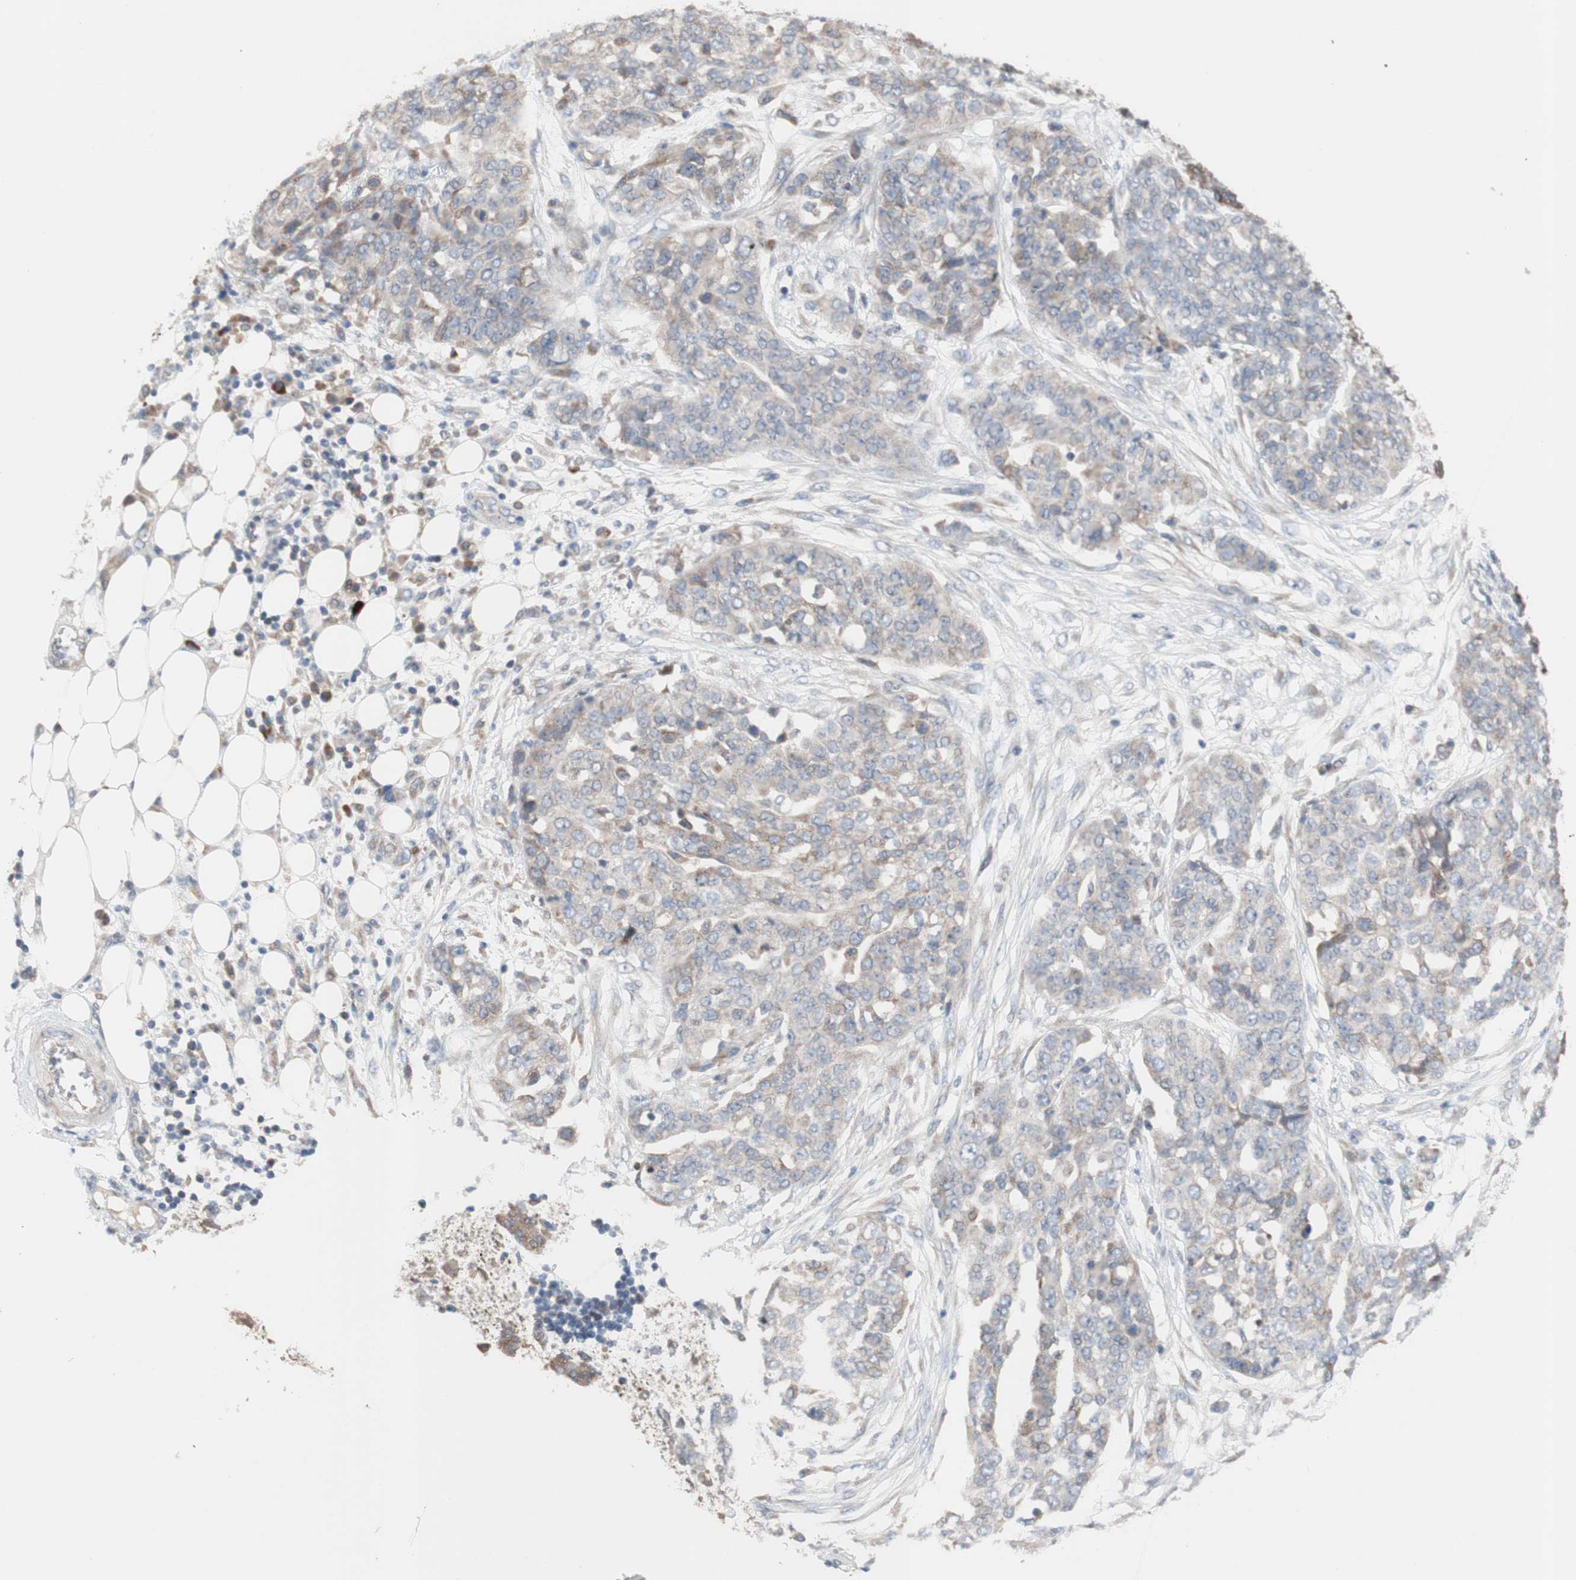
{"staining": {"intensity": "weak", "quantity": "25%-75%", "location": "cytoplasmic/membranous"}, "tissue": "ovarian cancer", "cell_type": "Tumor cells", "image_type": "cancer", "snomed": [{"axis": "morphology", "description": "Cystadenocarcinoma, serous, NOS"}, {"axis": "topography", "description": "Soft tissue"}, {"axis": "topography", "description": "Ovary"}], "caption": "Protein analysis of ovarian serous cystadenocarcinoma tissue shows weak cytoplasmic/membranous positivity in about 25%-75% of tumor cells.", "gene": "TTC14", "patient": {"sex": "female", "age": 57}}